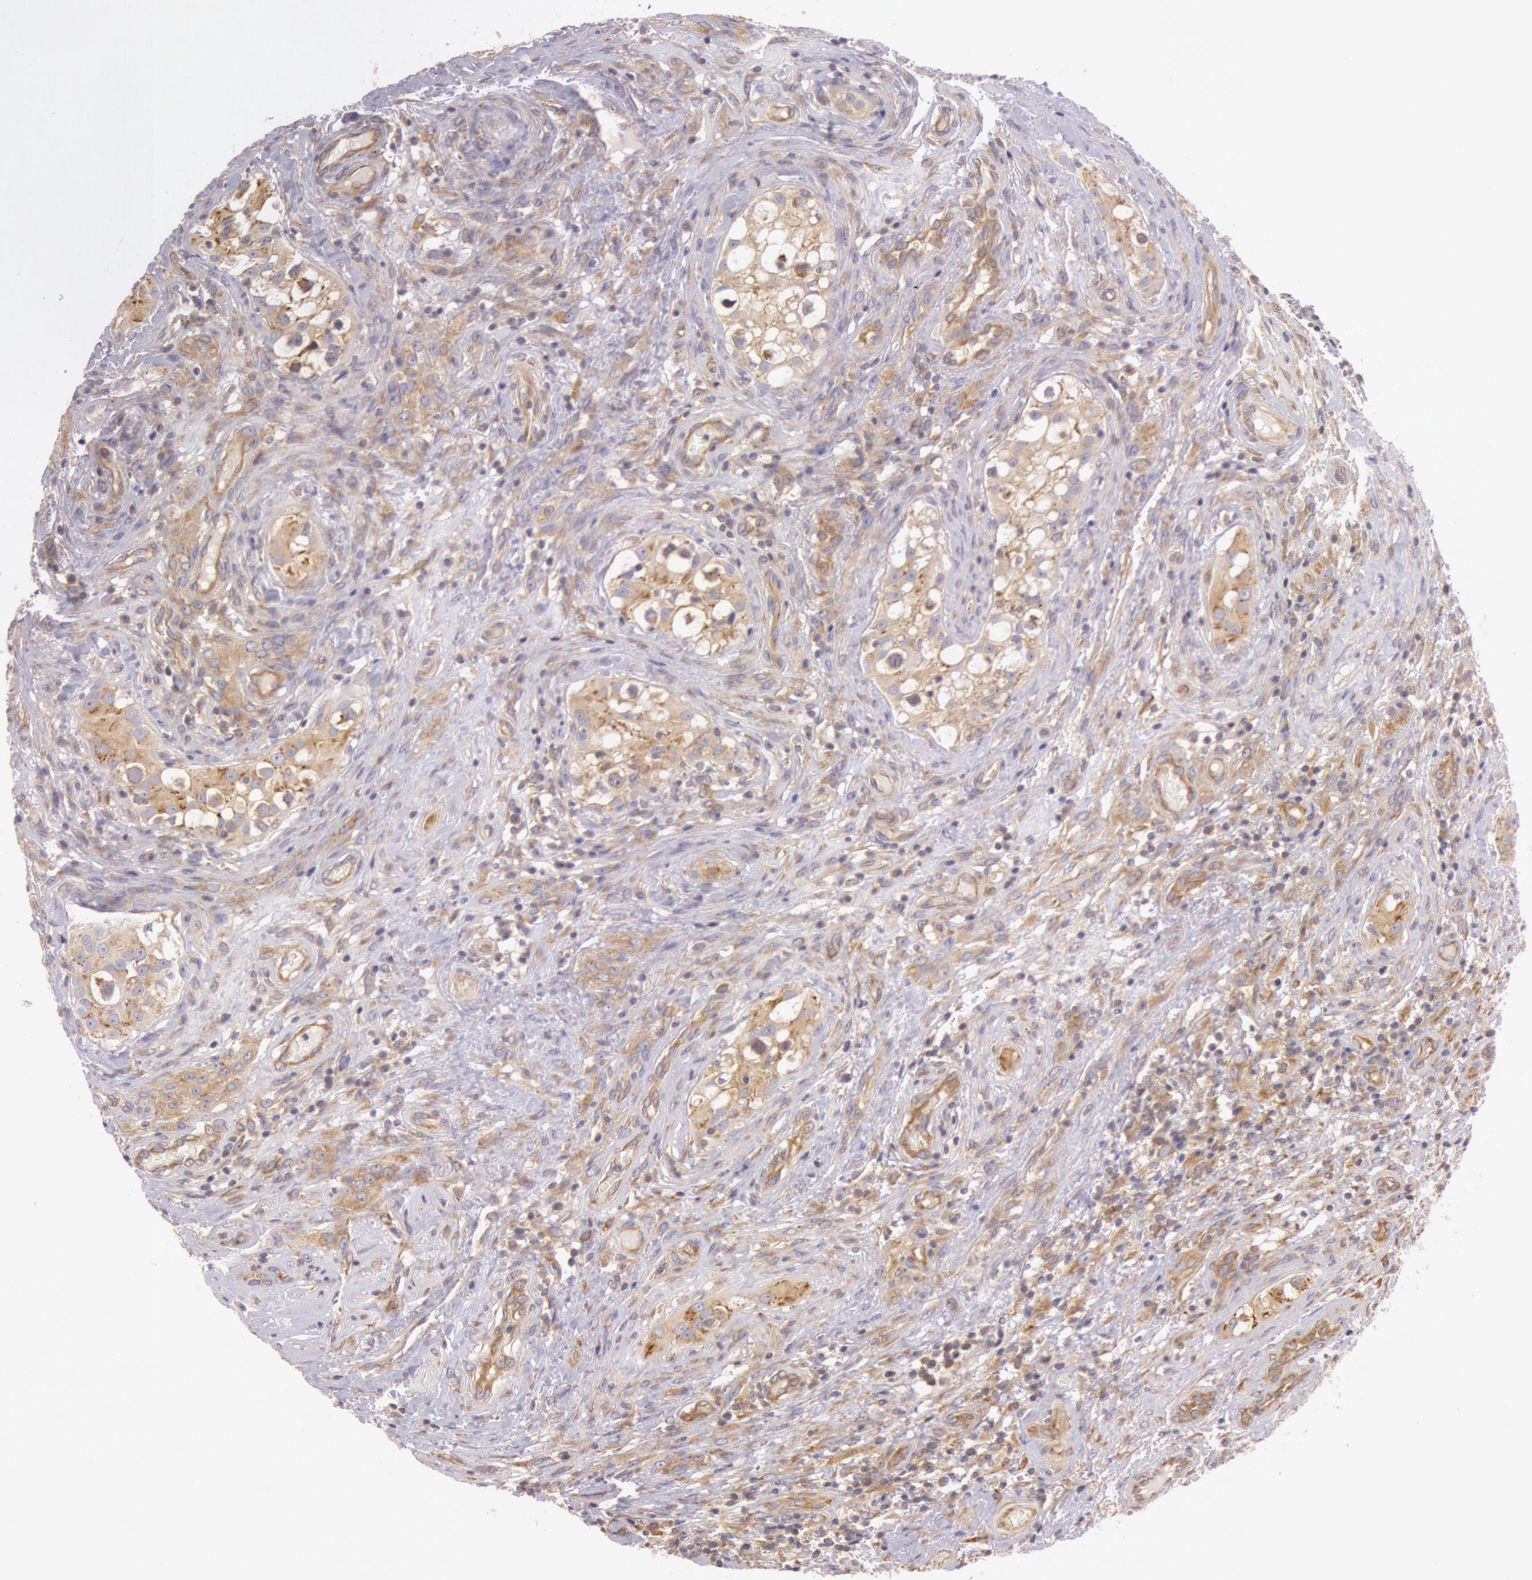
{"staining": {"intensity": "moderate", "quantity": ">75%", "location": "cytoplasmic/membranous"}, "tissue": "testis cancer", "cell_type": "Tumor cells", "image_type": "cancer", "snomed": [{"axis": "morphology", "description": "Carcinoma, Embryonal, NOS"}, {"axis": "topography", "description": "Testis"}], "caption": "There is medium levels of moderate cytoplasmic/membranous positivity in tumor cells of testis cancer, as demonstrated by immunohistochemical staining (brown color).", "gene": "CHUK", "patient": {"sex": "male", "age": 31}}